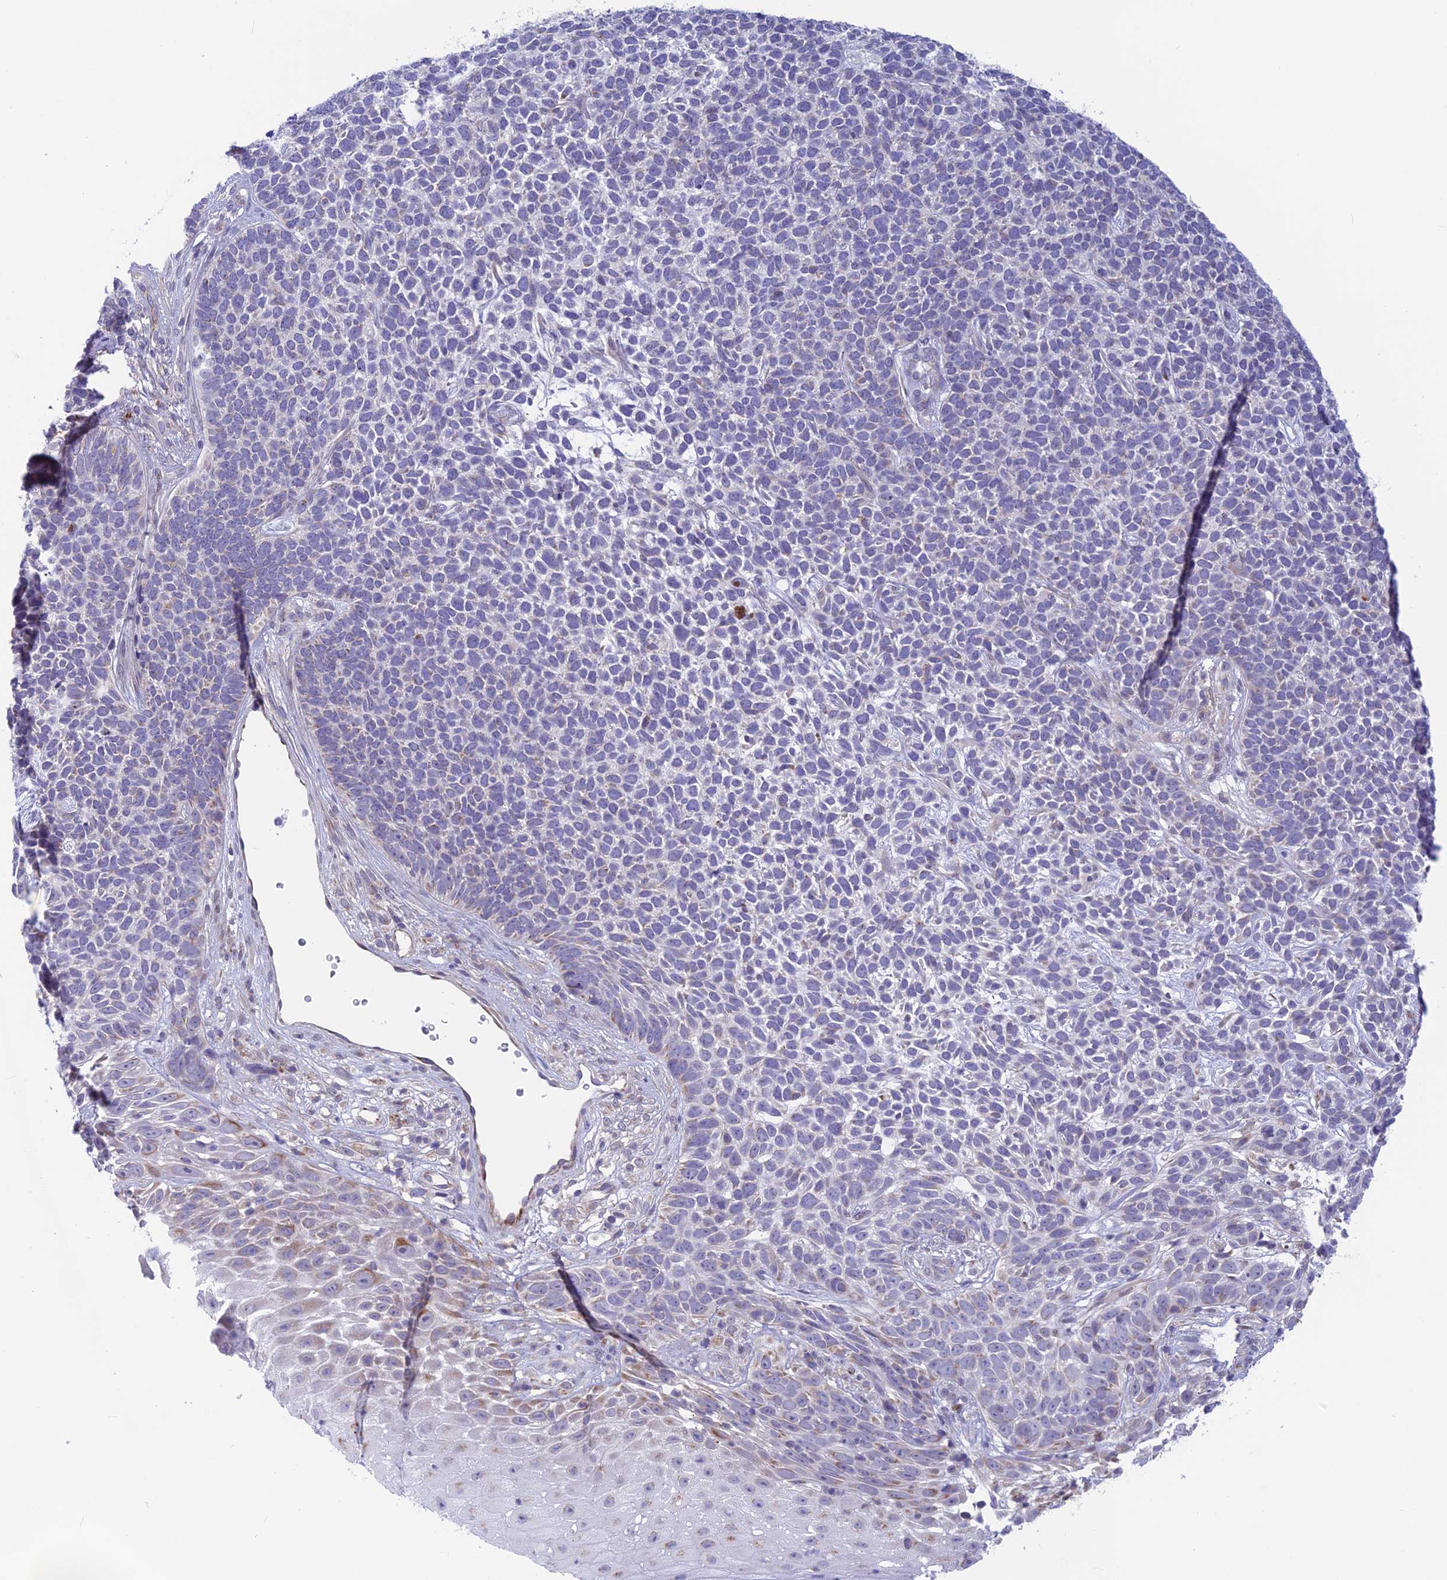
{"staining": {"intensity": "negative", "quantity": "none", "location": "none"}, "tissue": "skin cancer", "cell_type": "Tumor cells", "image_type": "cancer", "snomed": [{"axis": "morphology", "description": "Basal cell carcinoma"}, {"axis": "topography", "description": "Skin"}], "caption": "The histopathology image displays no significant positivity in tumor cells of skin basal cell carcinoma.", "gene": "PLAC9", "patient": {"sex": "female", "age": 84}}